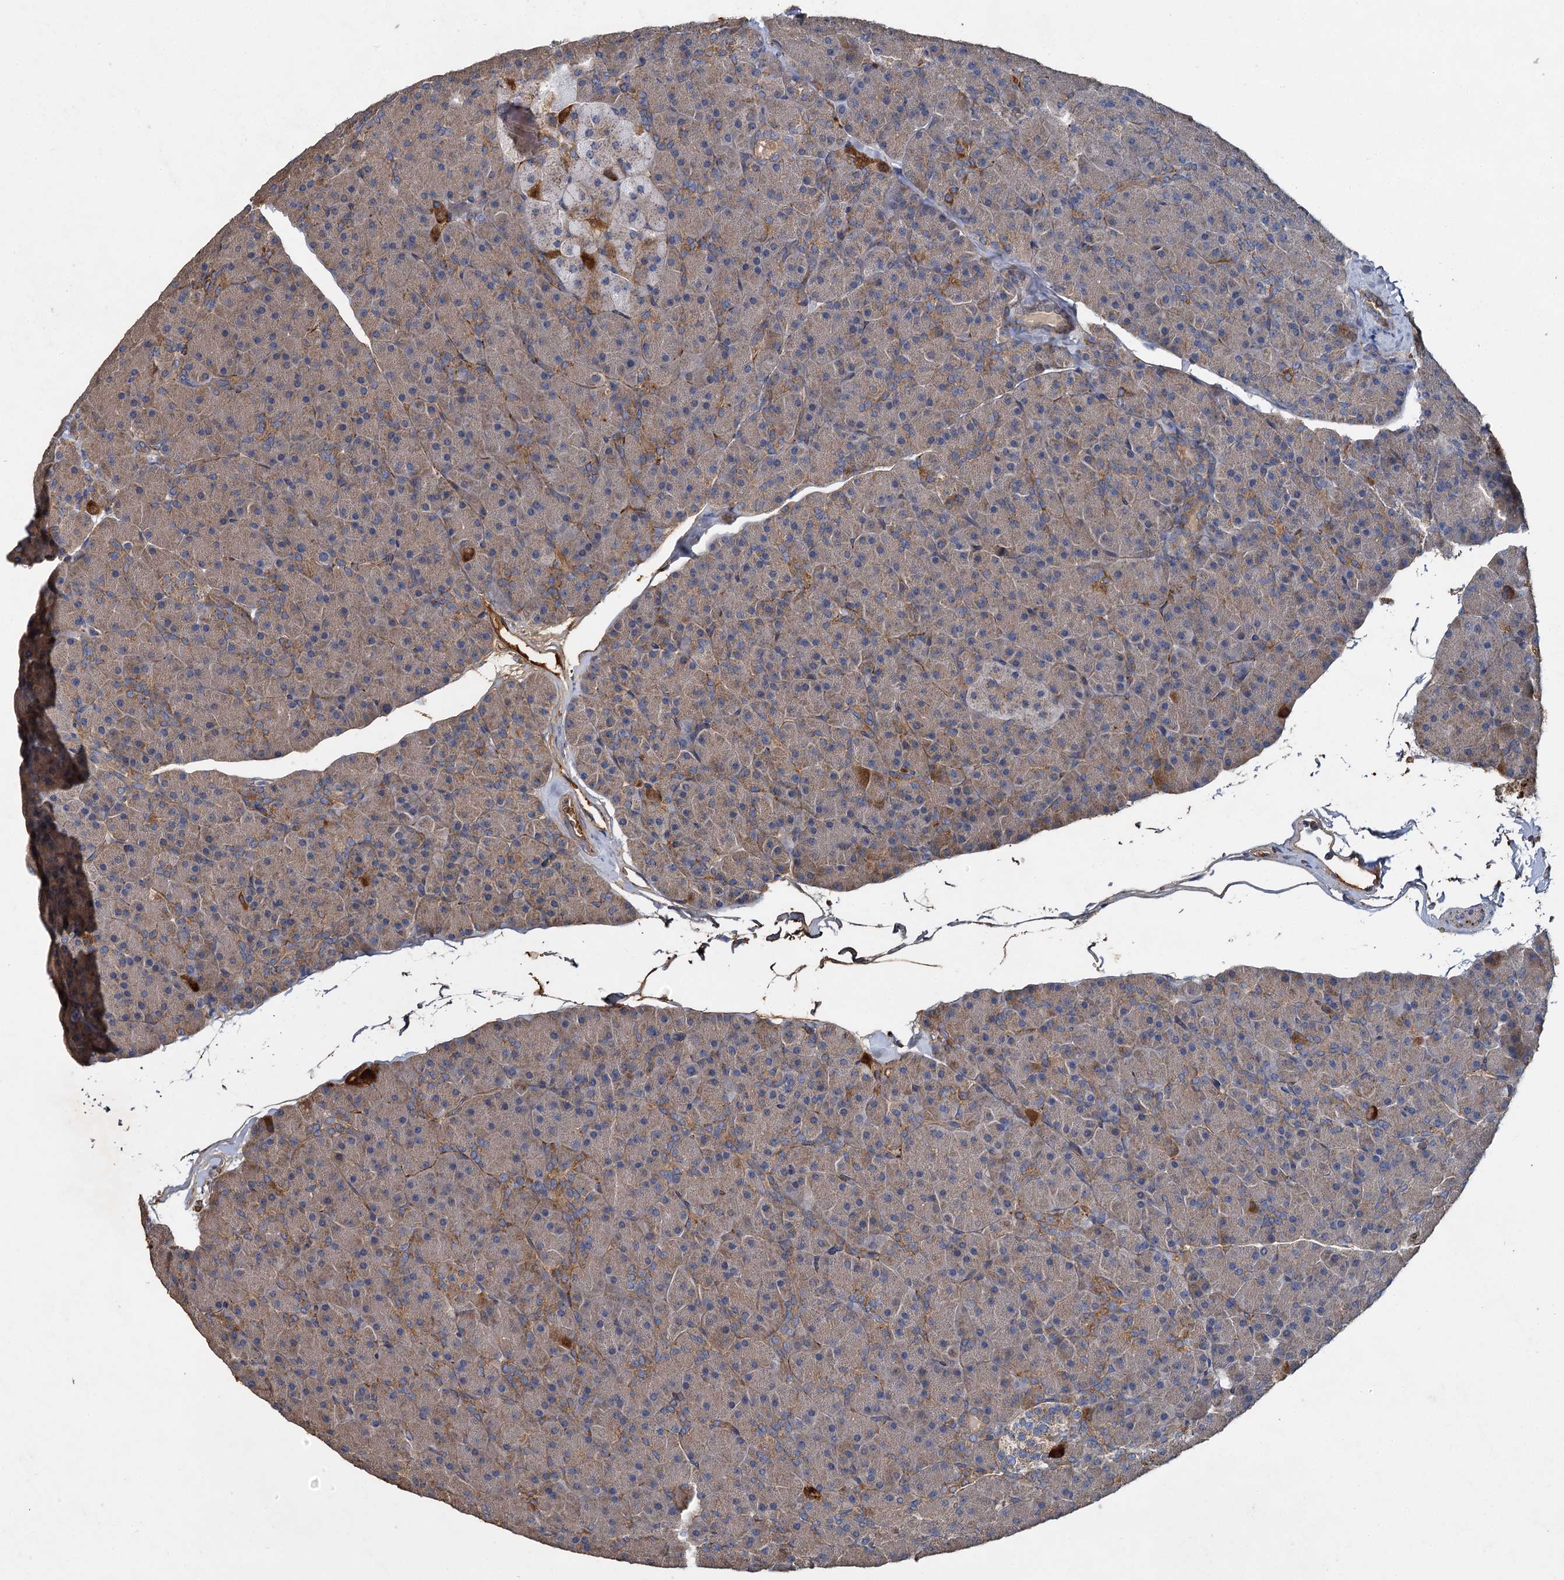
{"staining": {"intensity": "moderate", "quantity": "<25%", "location": "cytoplasmic/membranous"}, "tissue": "pancreas", "cell_type": "Exocrine glandular cells", "image_type": "normal", "snomed": [{"axis": "morphology", "description": "Normal tissue, NOS"}, {"axis": "topography", "description": "Pancreas"}], "caption": "The micrograph exhibits immunohistochemical staining of benign pancreas. There is moderate cytoplasmic/membranous positivity is seen in approximately <25% of exocrine glandular cells. The protein of interest is stained brown, and the nuclei are stained in blue (DAB IHC with brightfield microscopy, high magnification).", "gene": "BCS1L", "patient": {"sex": "male", "age": 36}}